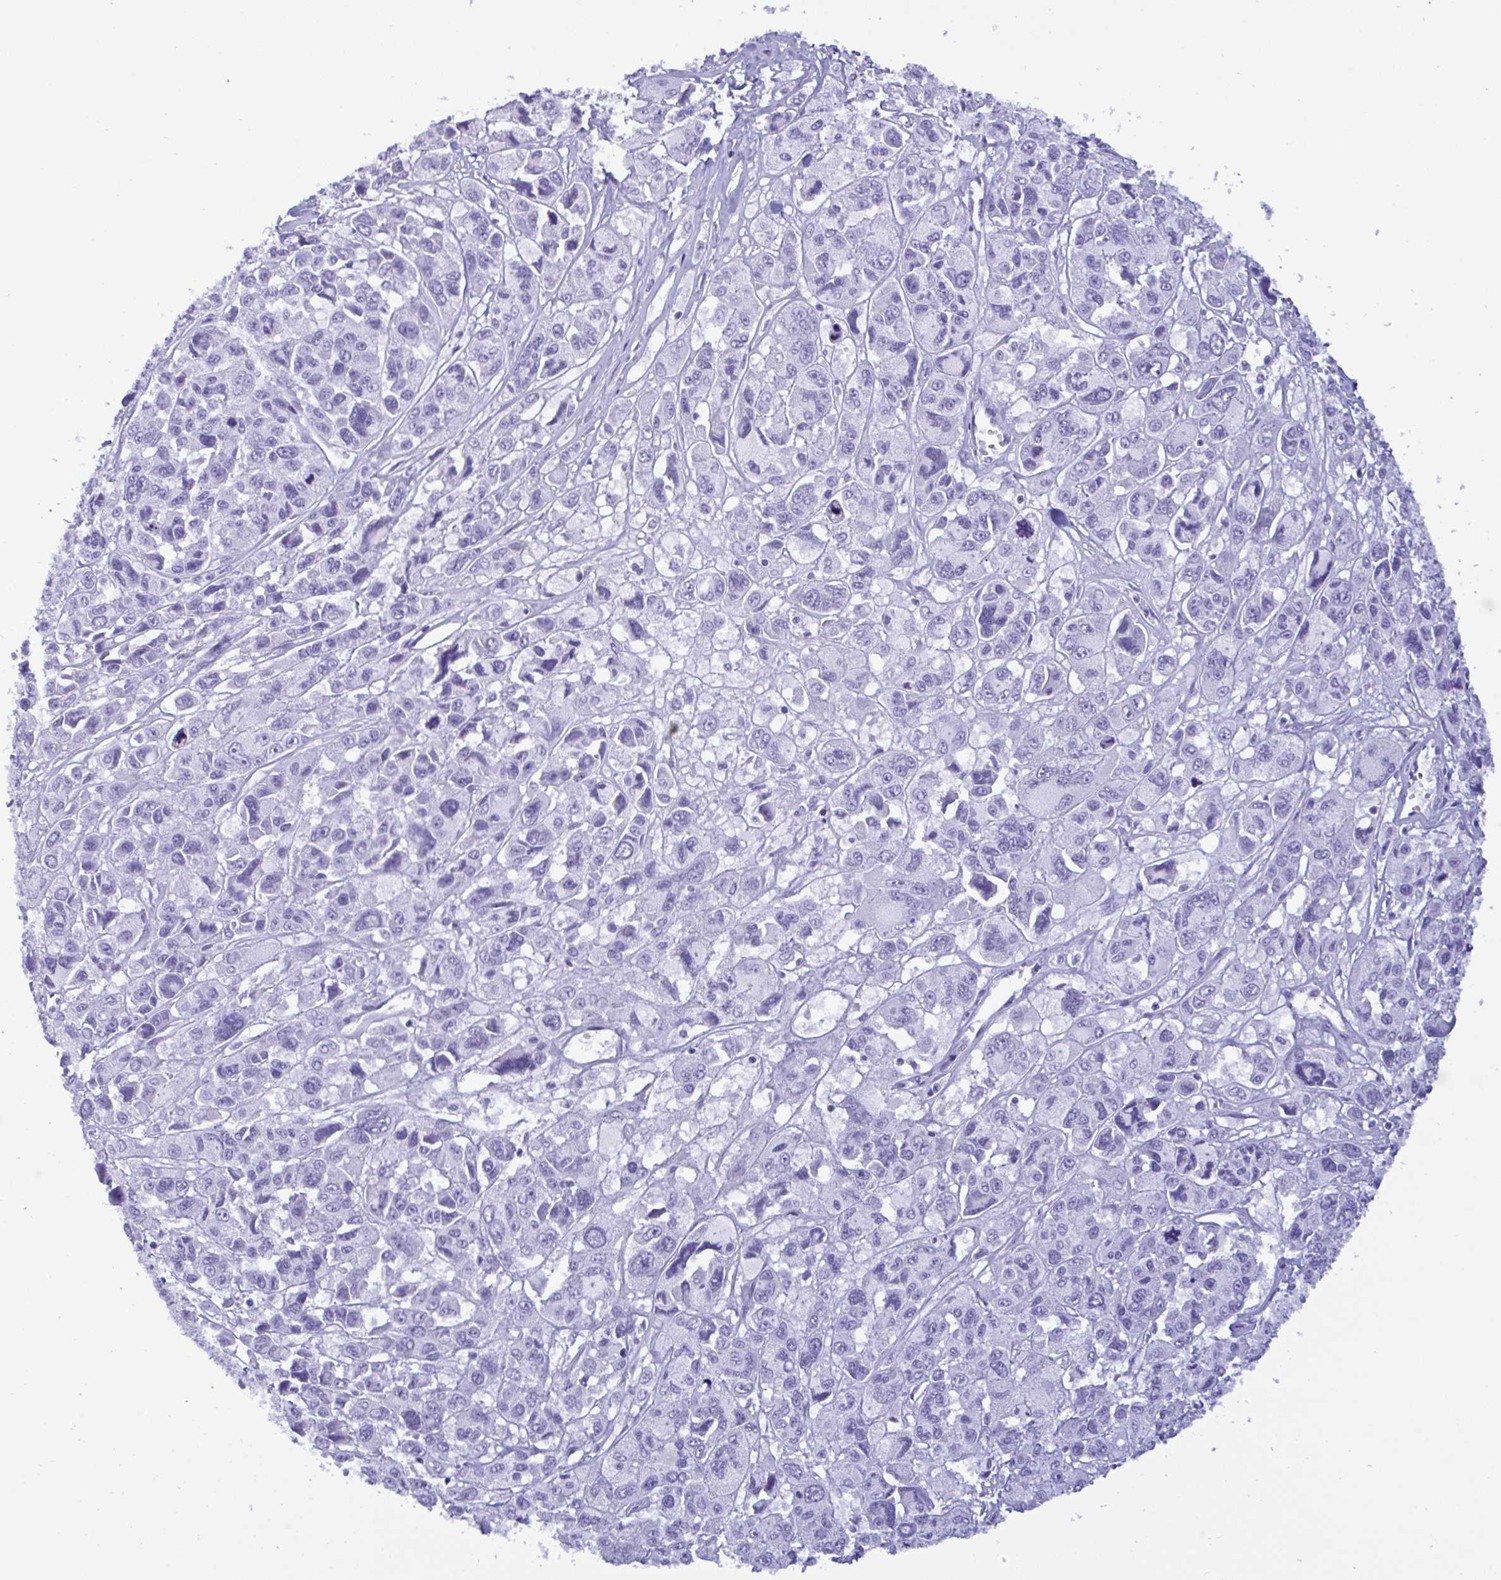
{"staining": {"intensity": "negative", "quantity": "none", "location": "none"}, "tissue": "melanoma", "cell_type": "Tumor cells", "image_type": "cancer", "snomed": [{"axis": "morphology", "description": "Malignant melanoma, NOS"}, {"axis": "topography", "description": "Skin"}], "caption": "Histopathology image shows no significant protein expression in tumor cells of malignant melanoma.", "gene": "MRGPRG", "patient": {"sex": "female", "age": 66}}